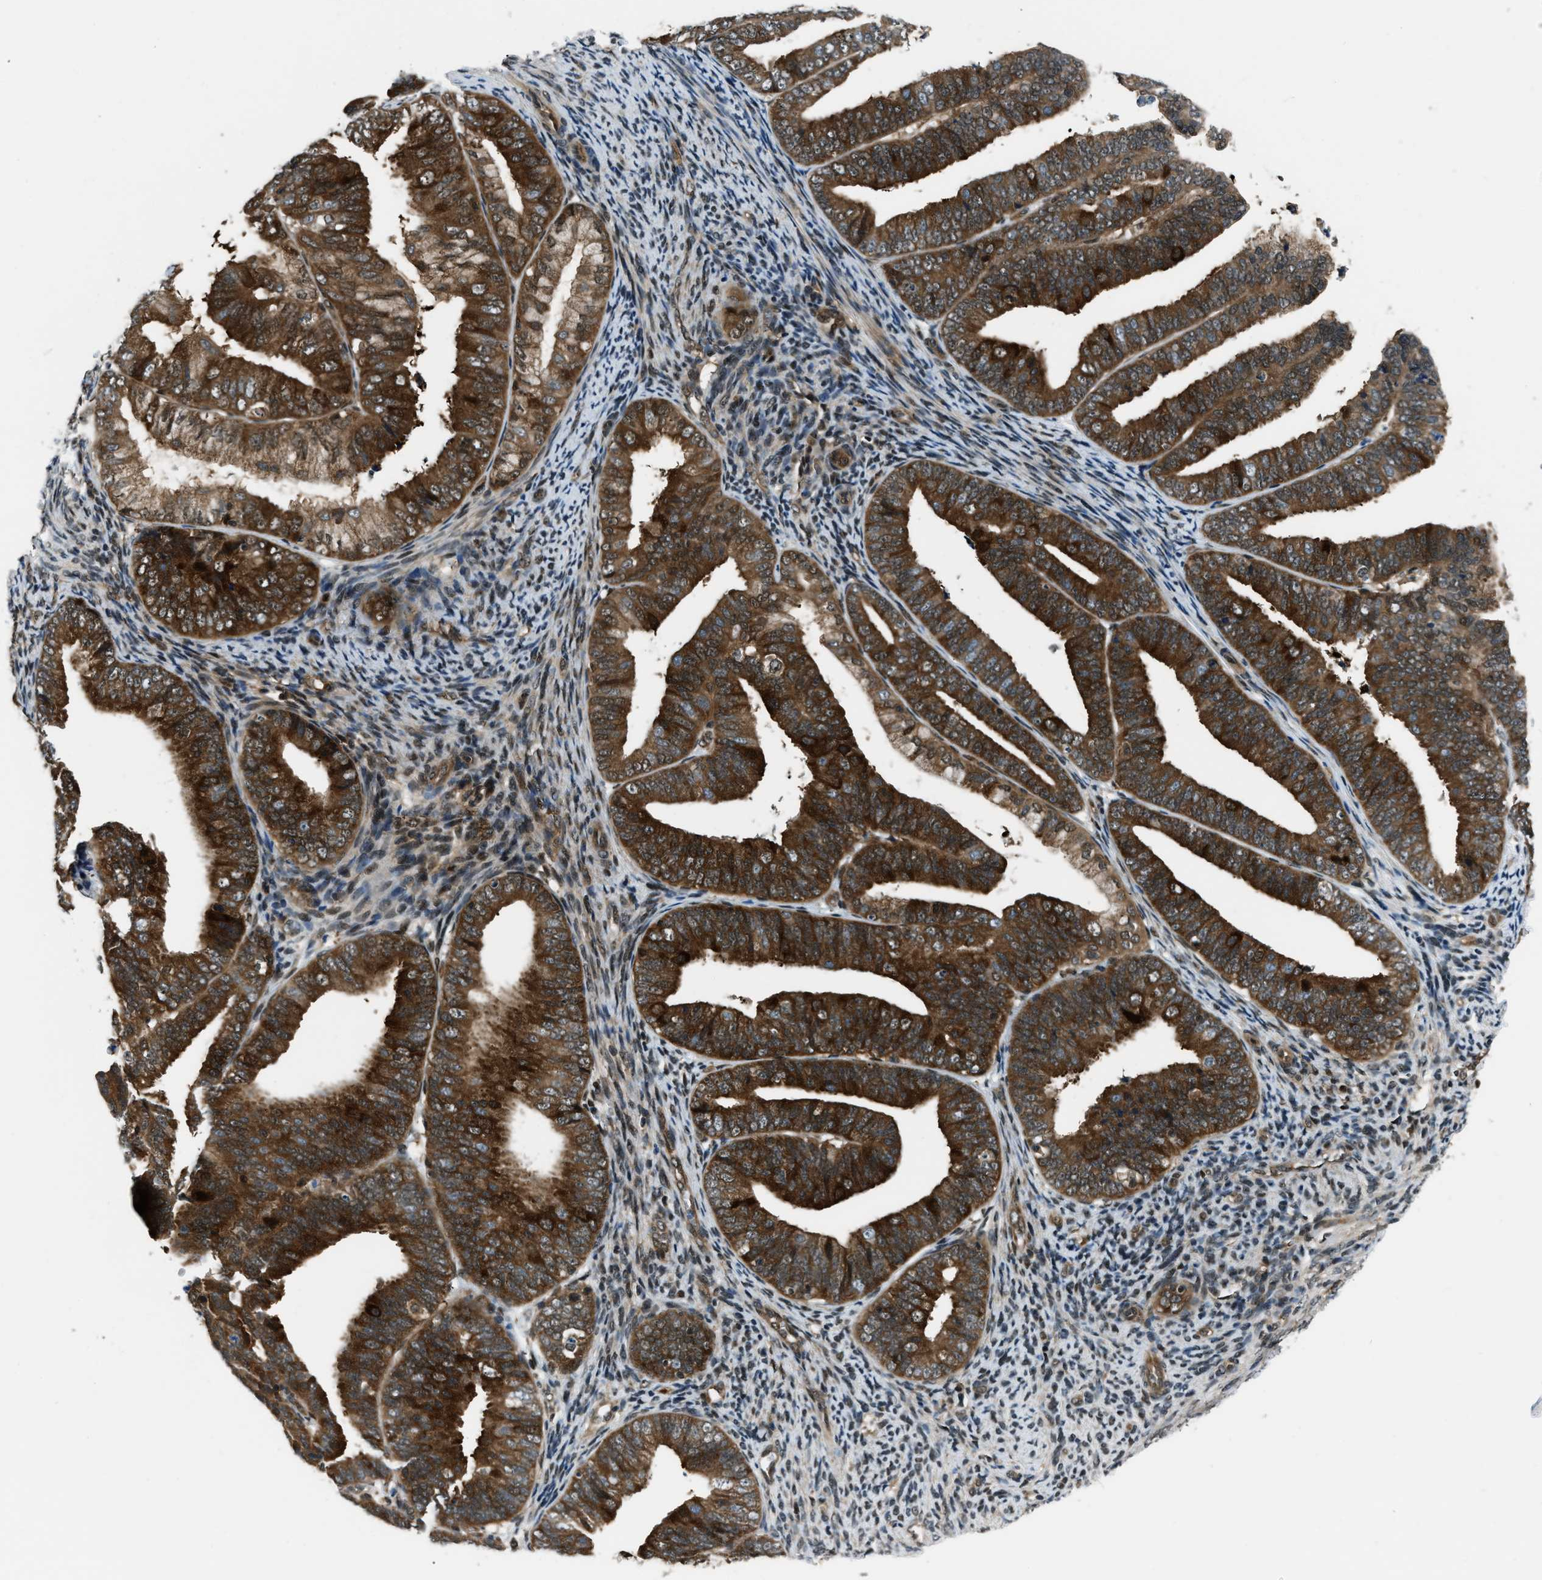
{"staining": {"intensity": "strong", "quantity": ">75%", "location": "cytoplasmic/membranous,nuclear"}, "tissue": "endometrial cancer", "cell_type": "Tumor cells", "image_type": "cancer", "snomed": [{"axis": "morphology", "description": "Adenocarcinoma, NOS"}, {"axis": "topography", "description": "Endometrium"}], "caption": "This photomicrograph shows immunohistochemistry staining of endometrial cancer (adenocarcinoma), with high strong cytoplasmic/membranous and nuclear positivity in about >75% of tumor cells.", "gene": "NUDCD3", "patient": {"sex": "female", "age": 63}}